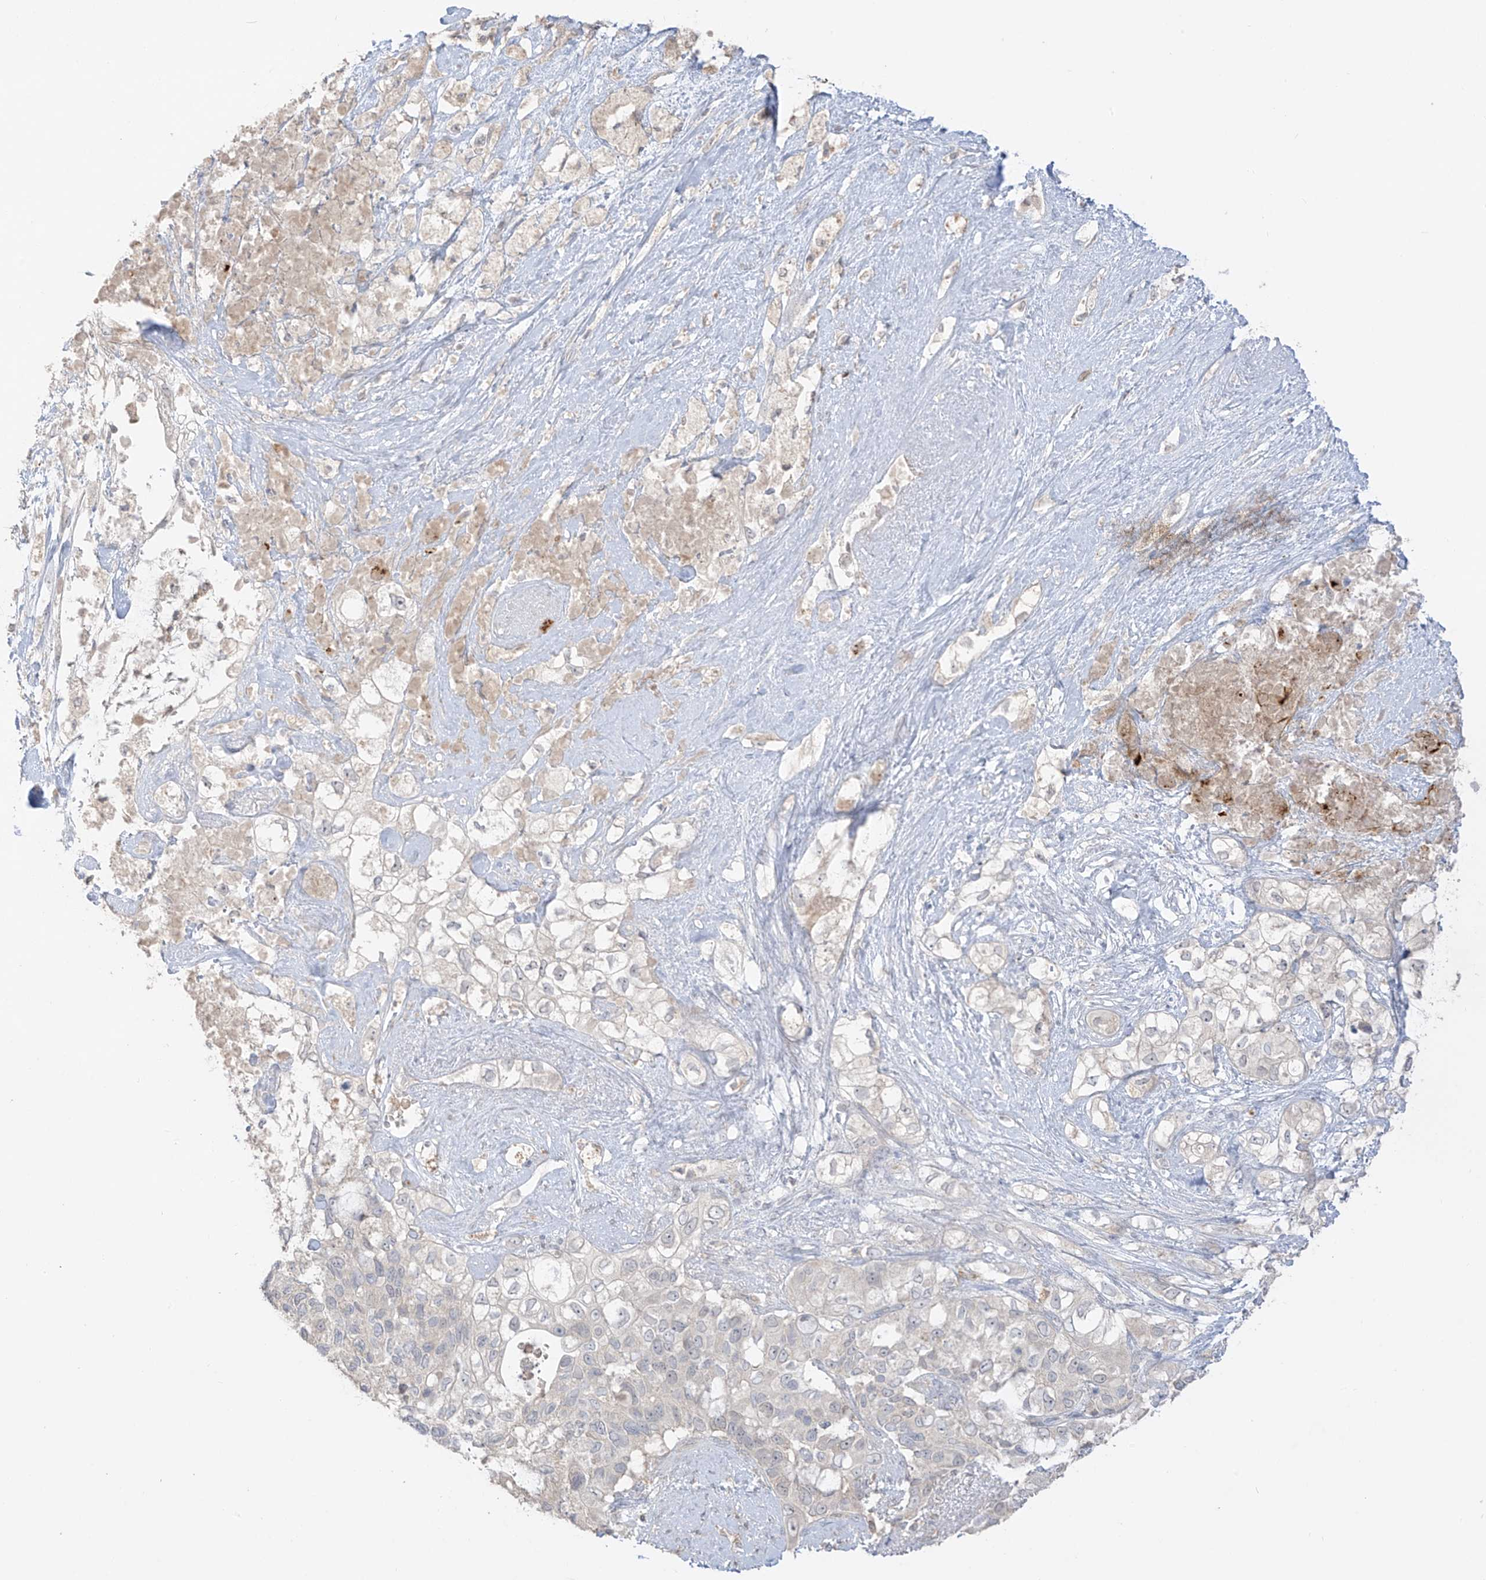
{"staining": {"intensity": "negative", "quantity": "none", "location": "none"}, "tissue": "pancreatic cancer", "cell_type": "Tumor cells", "image_type": "cancer", "snomed": [{"axis": "morphology", "description": "Adenocarcinoma, NOS"}, {"axis": "topography", "description": "Pancreas"}], "caption": "DAB (3,3'-diaminobenzidine) immunohistochemical staining of pancreatic adenocarcinoma reveals no significant positivity in tumor cells.", "gene": "ANGEL2", "patient": {"sex": "female", "age": 56}}